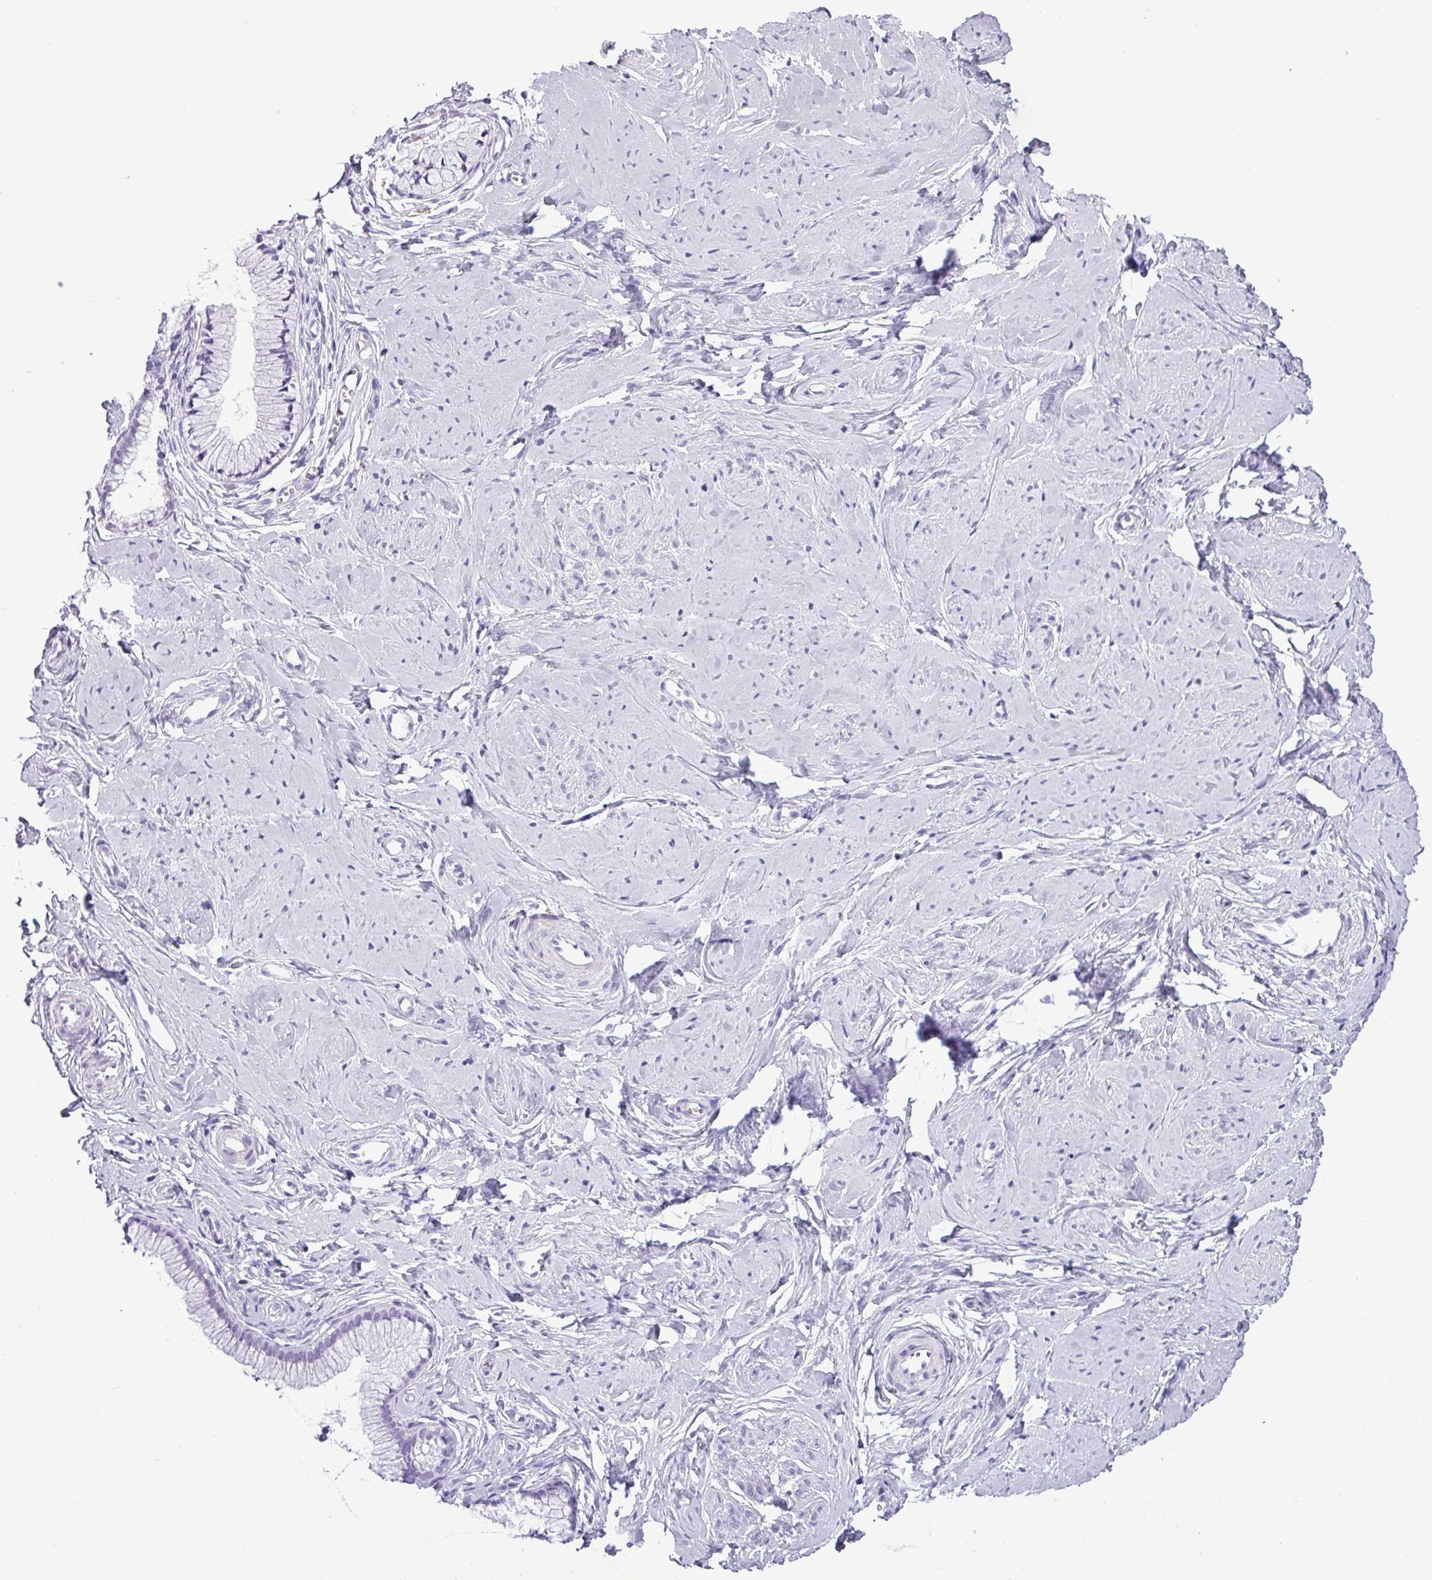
{"staining": {"intensity": "negative", "quantity": "none", "location": "none"}, "tissue": "cervix", "cell_type": "Glandular cells", "image_type": "normal", "snomed": [{"axis": "morphology", "description": "Normal tissue, NOS"}, {"axis": "topography", "description": "Cervix"}], "caption": "Protein analysis of normal cervix reveals no significant positivity in glandular cells. (DAB (3,3'-diaminobenzidine) IHC, high magnification).", "gene": "RBMXL2", "patient": {"sex": "female", "age": 40}}